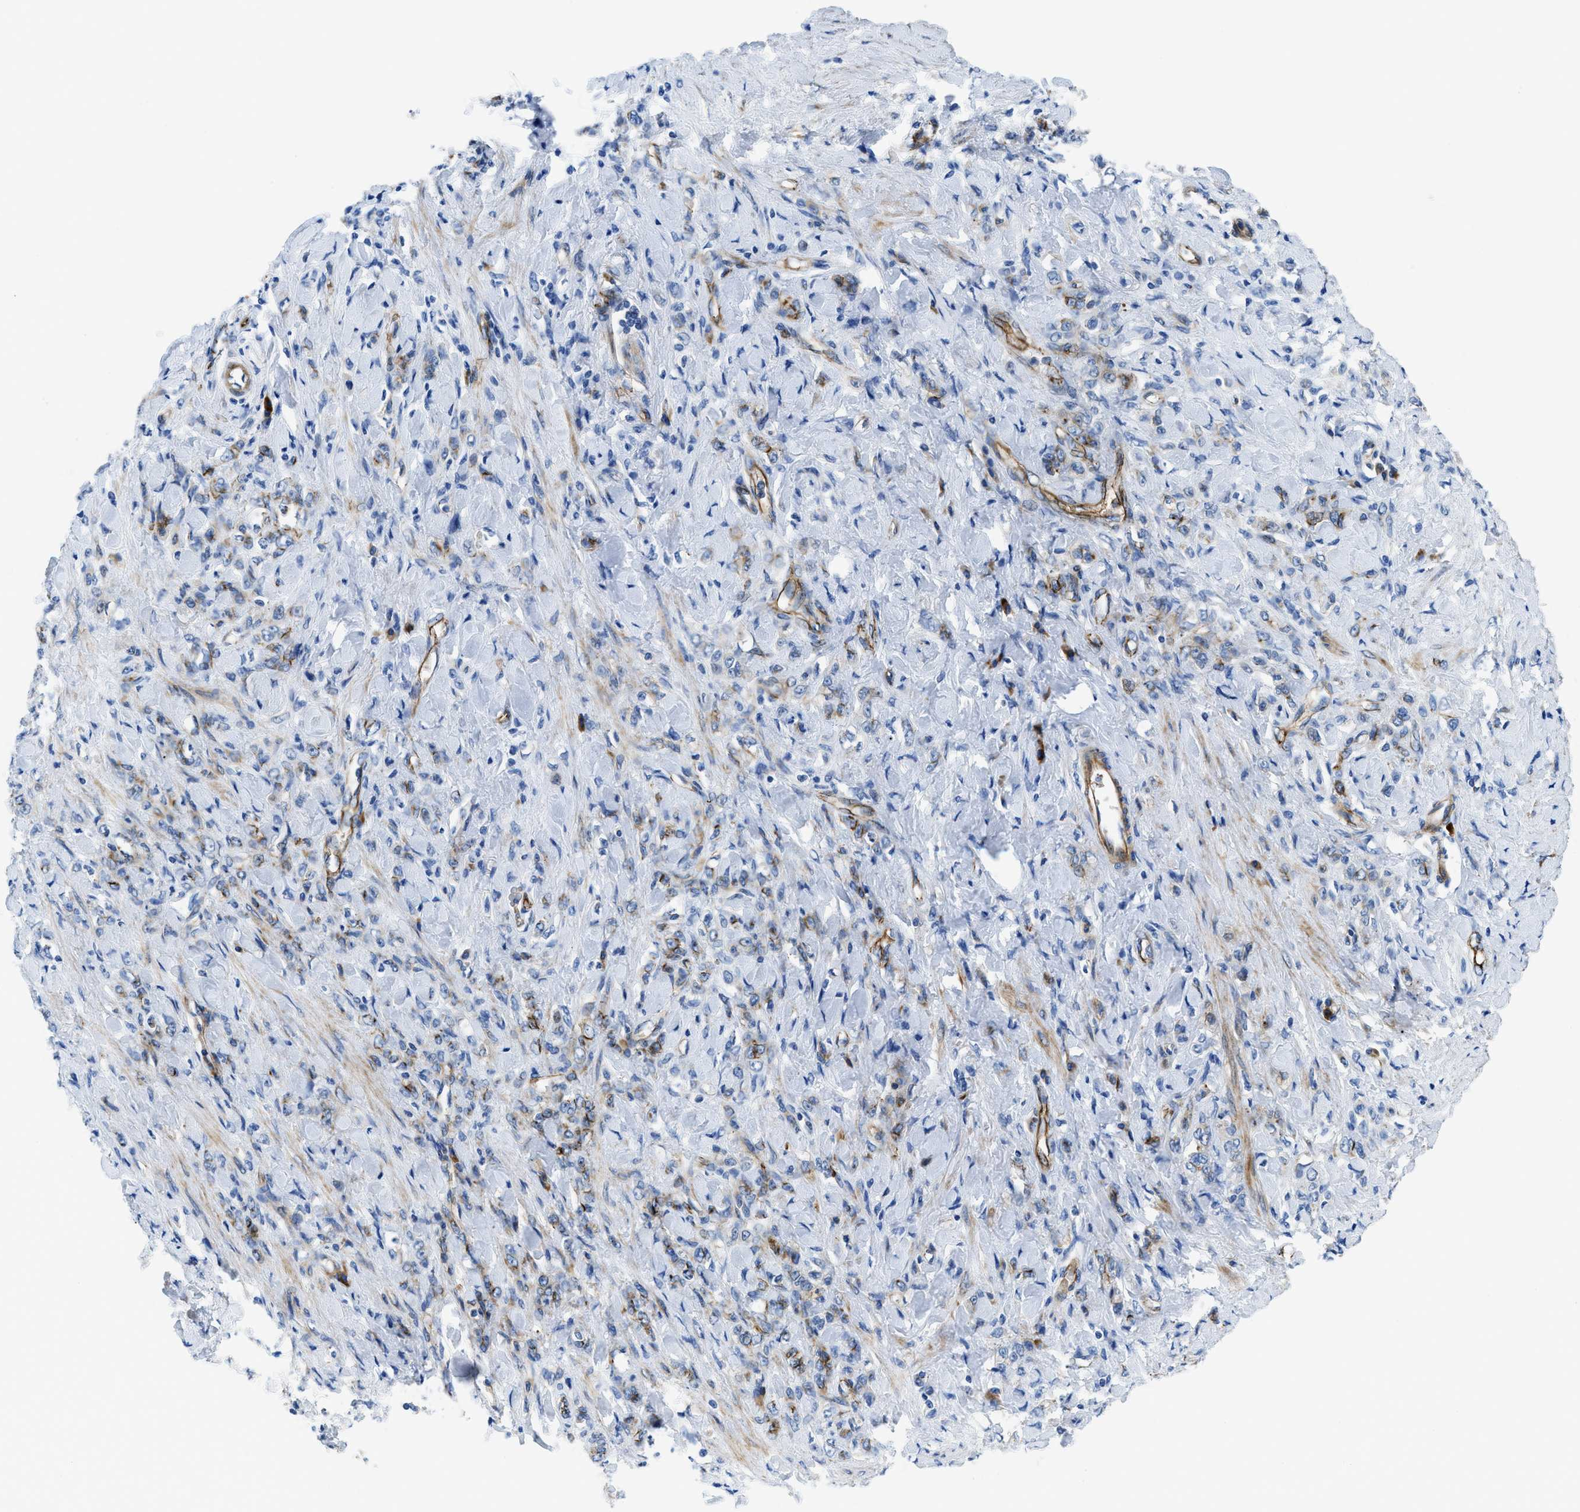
{"staining": {"intensity": "negative", "quantity": "none", "location": "none"}, "tissue": "stomach cancer", "cell_type": "Tumor cells", "image_type": "cancer", "snomed": [{"axis": "morphology", "description": "Adenocarcinoma, NOS"}, {"axis": "topography", "description": "Stomach"}], "caption": "Image shows no significant protein positivity in tumor cells of adenocarcinoma (stomach).", "gene": "CUTA", "patient": {"sex": "male", "age": 82}}